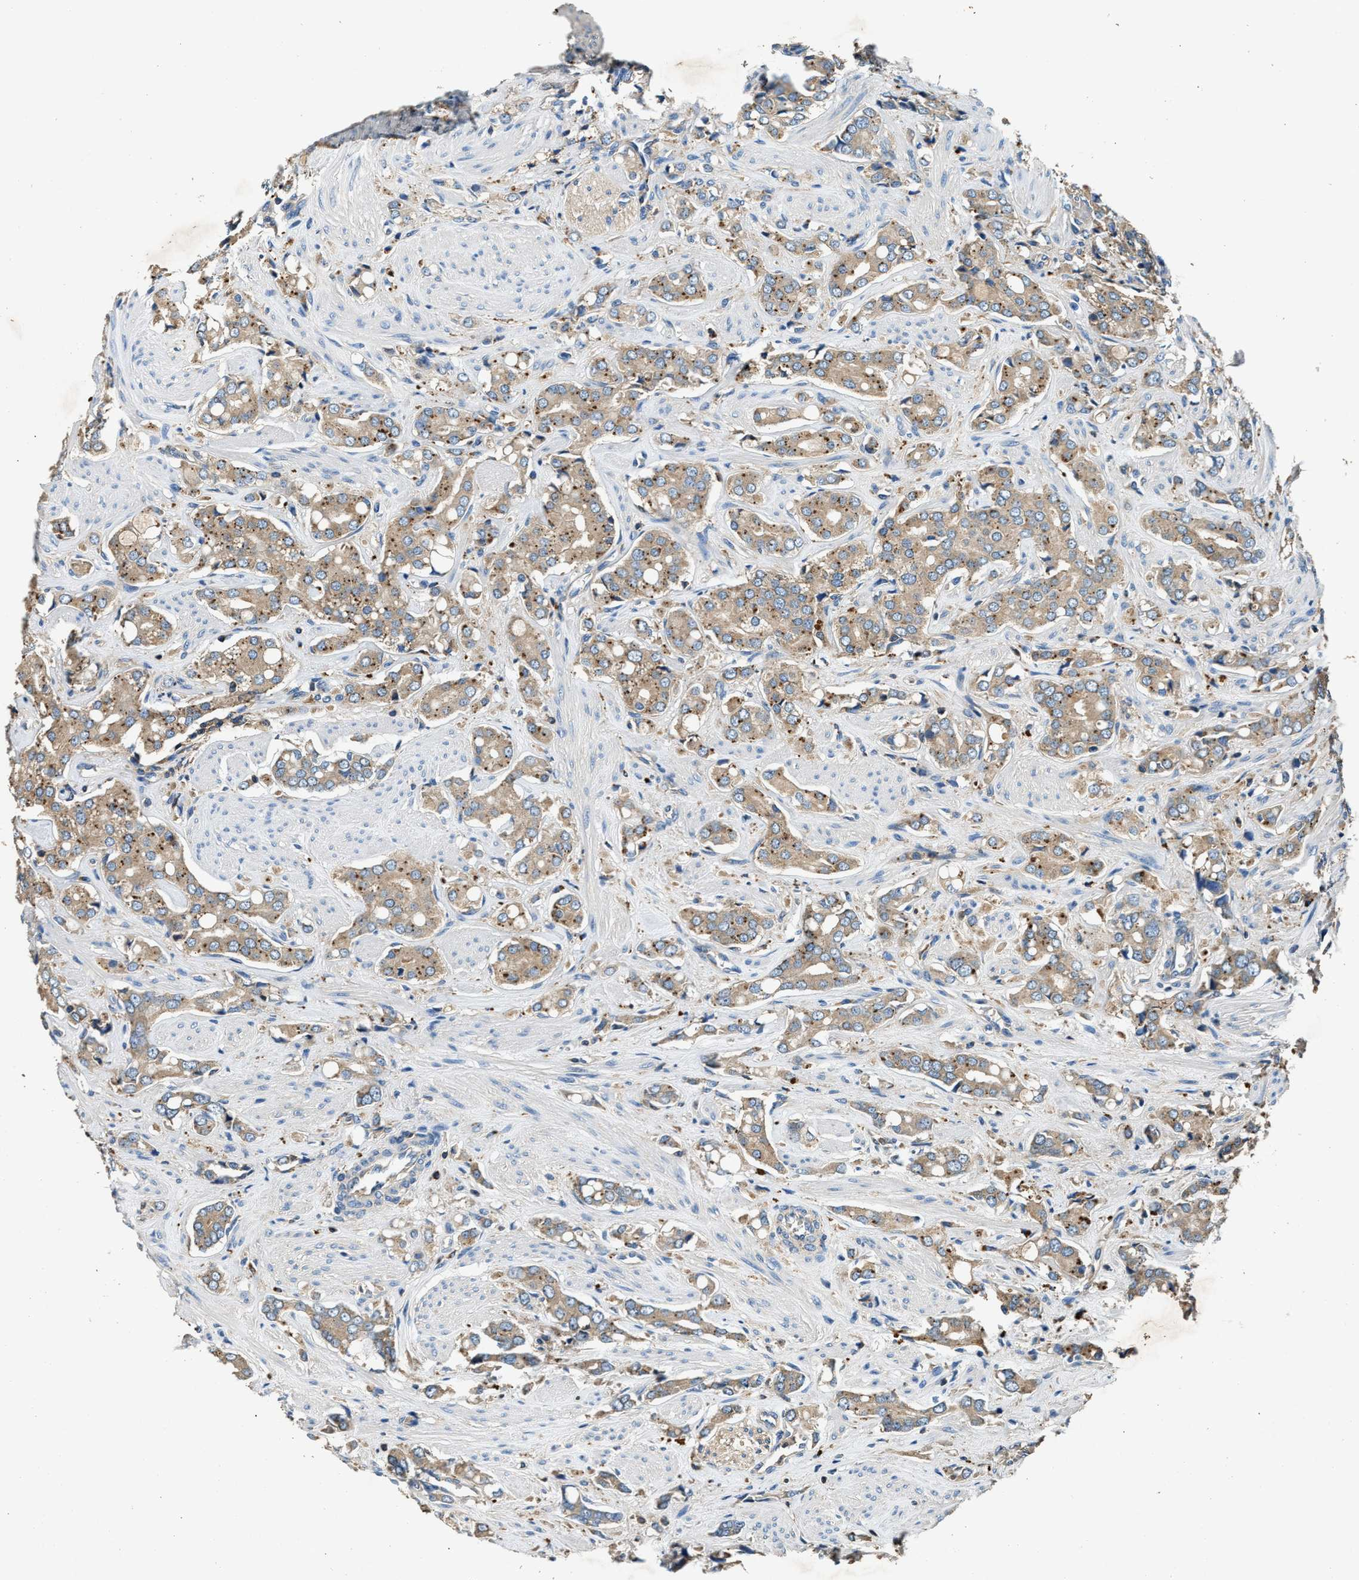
{"staining": {"intensity": "moderate", "quantity": ">75%", "location": "cytoplasmic/membranous"}, "tissue": "prostate cancer", "cell_type": "Tumor cells", "image_type": "cancer", "snomed": [{"axis": "morphology", "description": "Adenocarcinoma, High grade"}, {"axis": "topography", "description": "Prostate"}], "caption": "Moderate cytoplasmic/membranous protein expression is appreciated in about >75% of tumor cells in adenocarcinoma (high-grade) (prostate).", "gene": "BLOC1S1", "patient": {"sex": "male", "age": 52}}